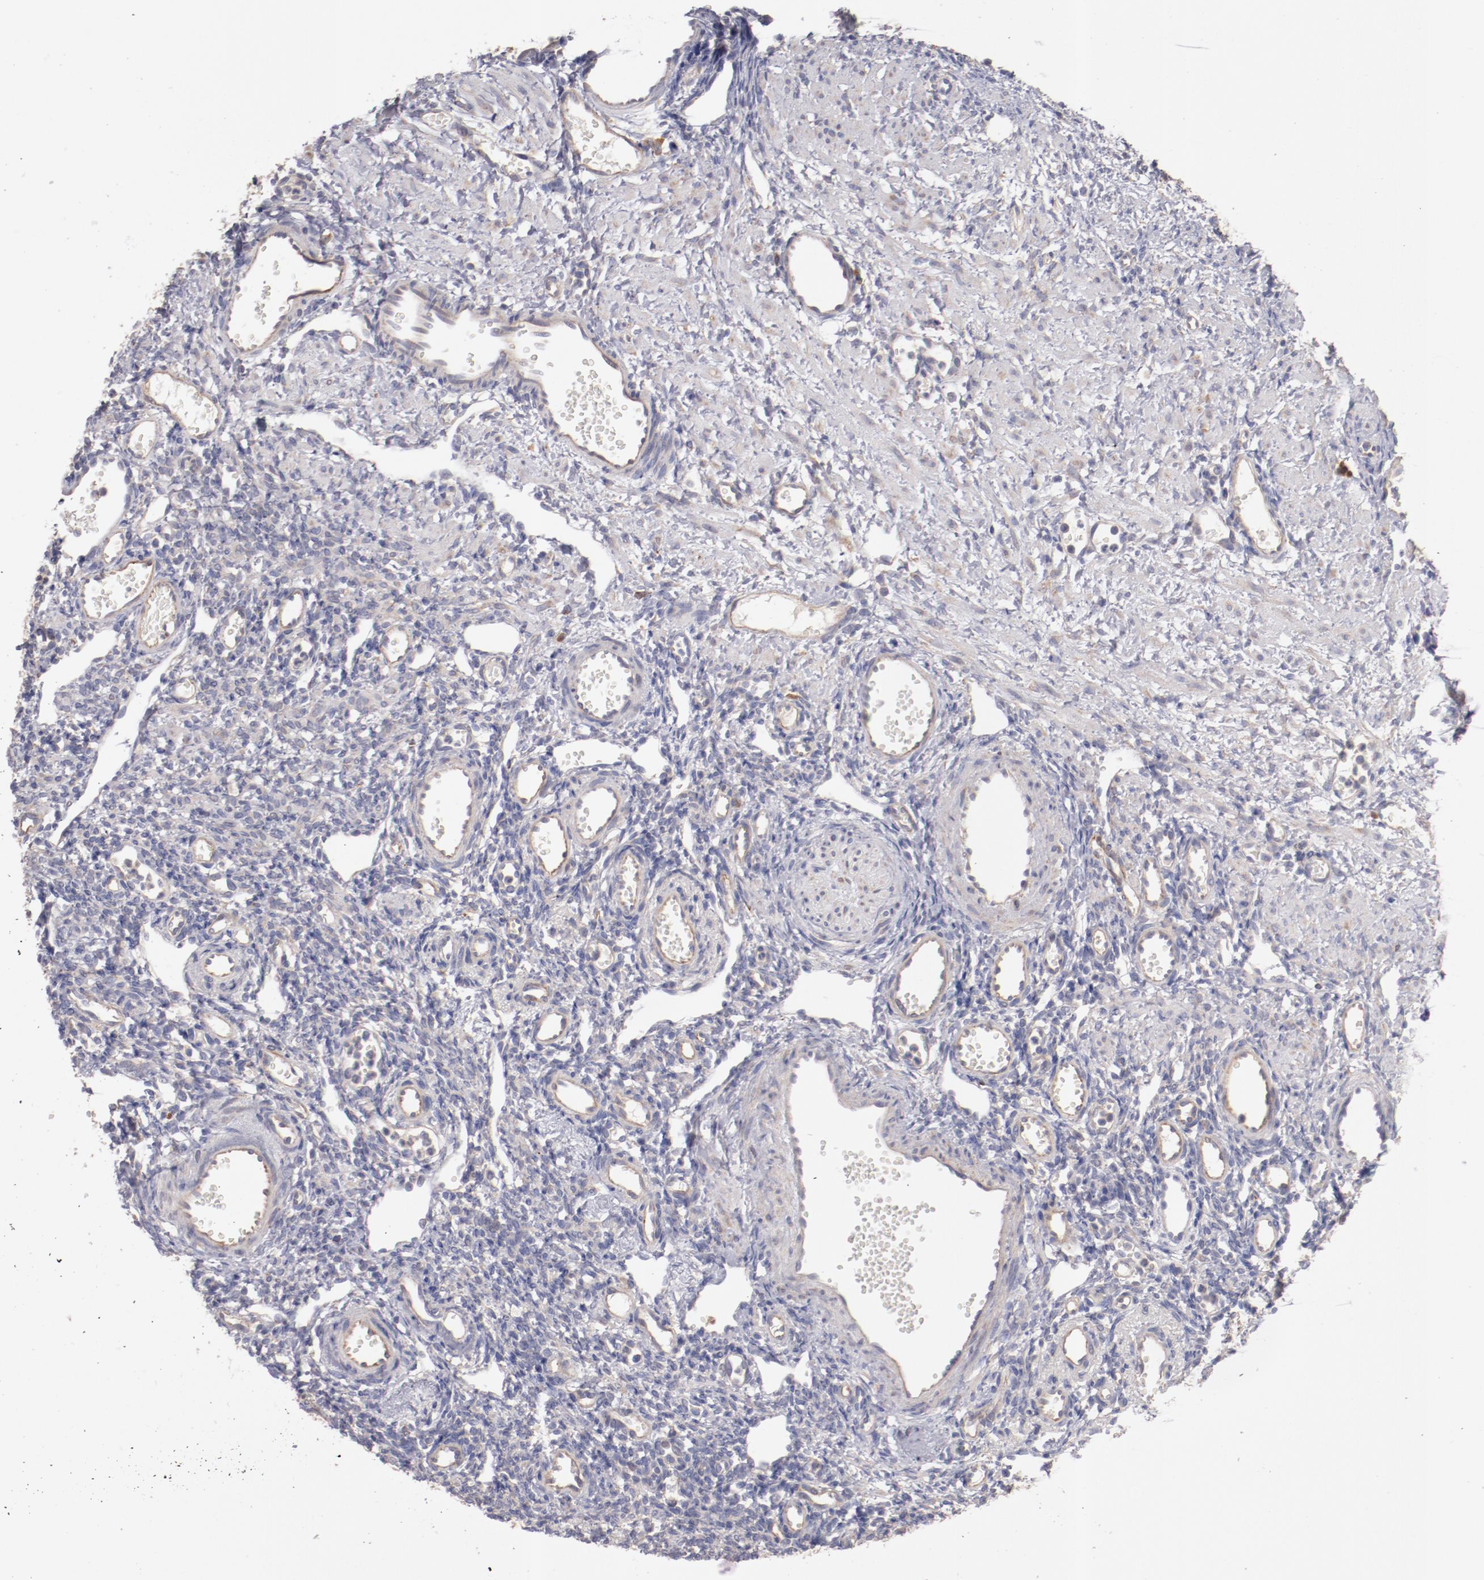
{"staining": {"intensity": "weak", "quantity": "<25%", "location": "cytoplasmic/membranous"}, "tissue": "ovary", "cell_type": "Ovarian stroma cells", "image_type": "normal", "snomed": [{"axis": "morphology", "description": "Normal tissue, NOS"}, {"axis": "topography", "description": "Ovary"}], "caption": "The histopathology image demonstrates no staining of ovarian stroma cells in unremarkable ovary. The staining is performed using DAB (3,3'-diaminobenzidine) brown chromogen with nuclei counter-stained in using hematoxylin.", "gene": "ENTPD5", "patient": {"sex": "female", "age": 33}}